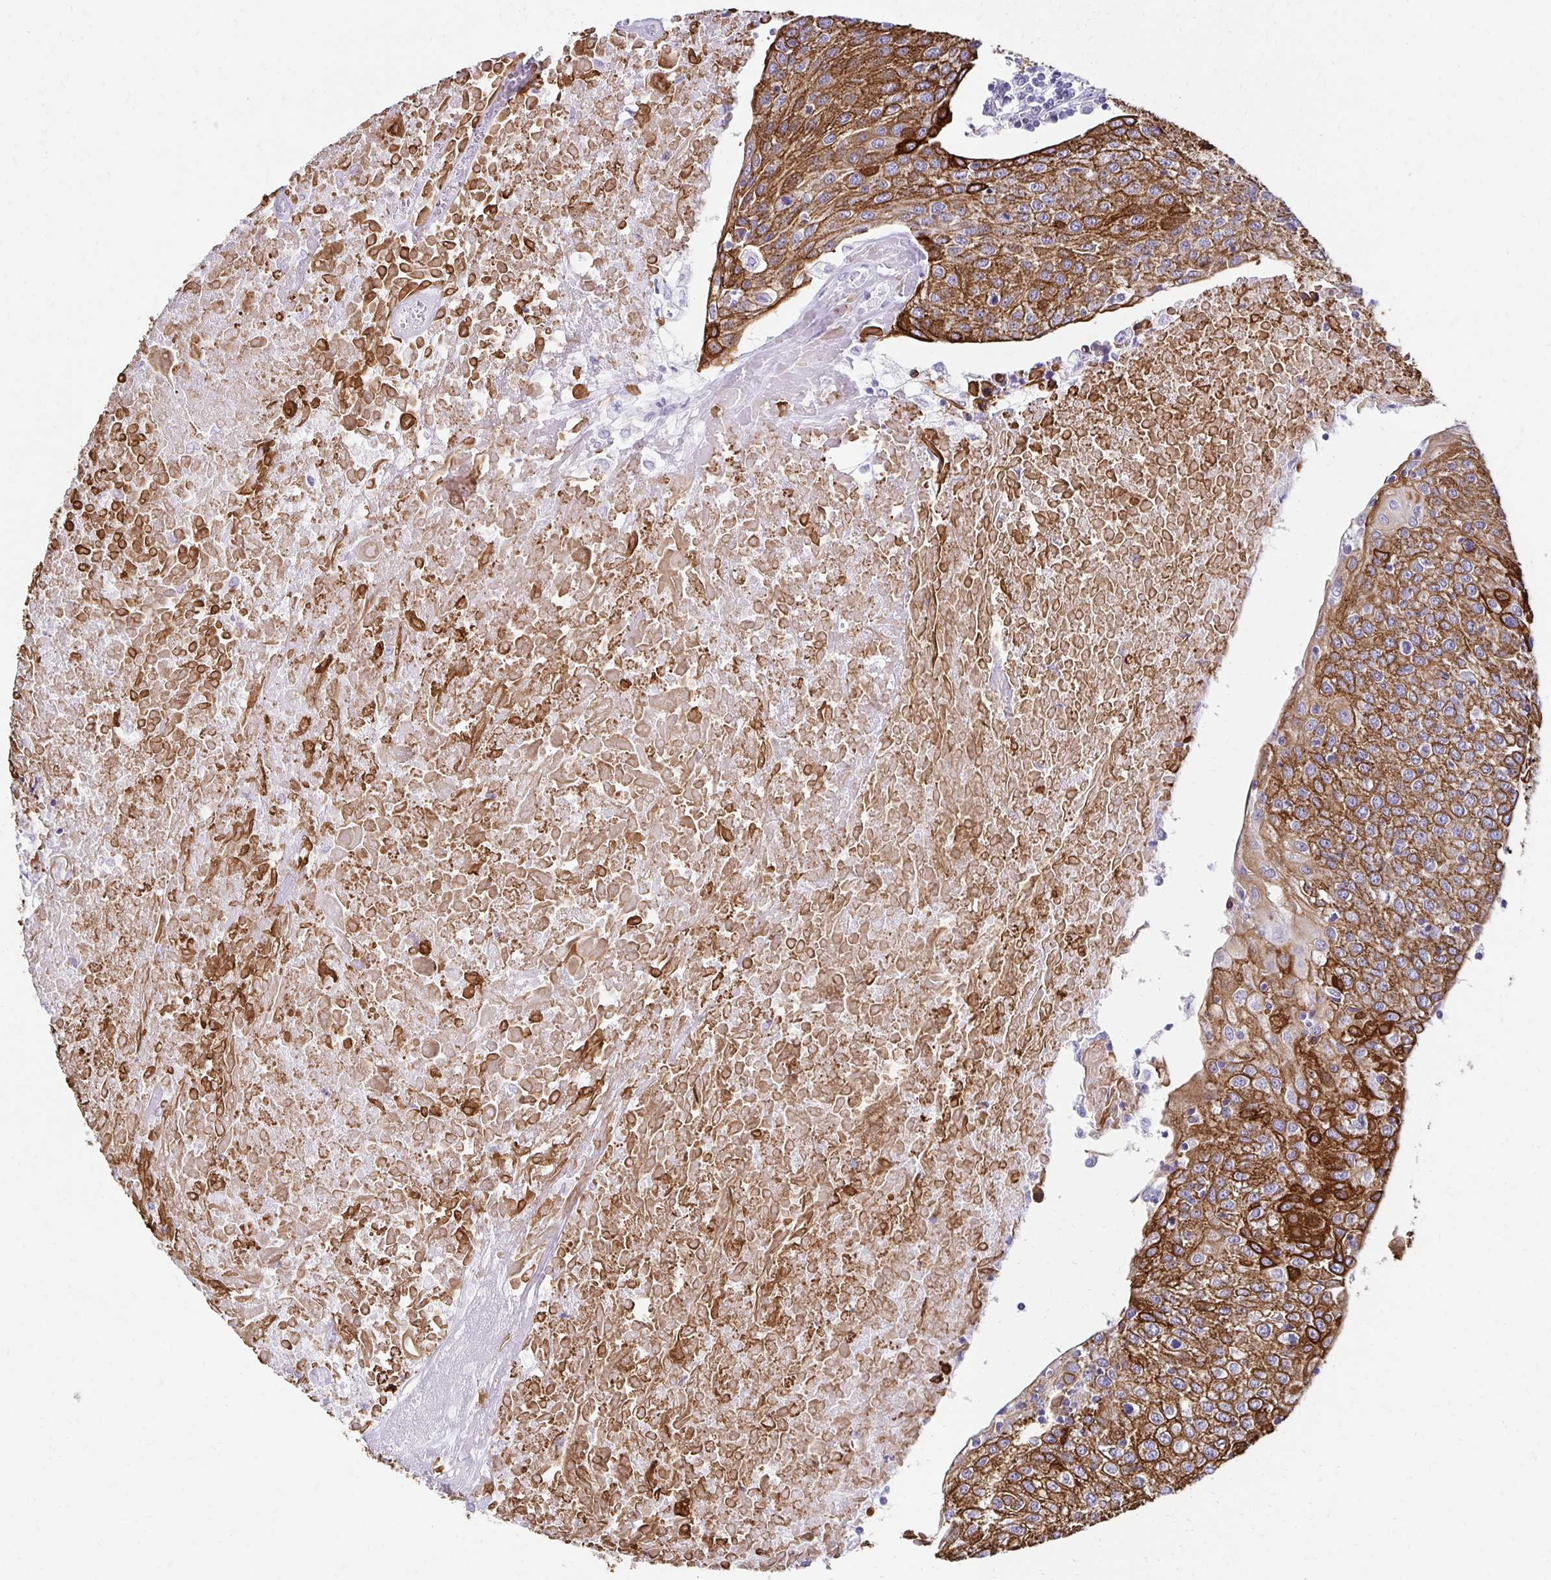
{"staining": {"intensity": "strong", "quantity": ">75%", "location": "cytoplasmic/membranous"}, "tissue": "urothelial cancer", "cell_type": "Tumor cells", "image_type": "cancer", "snomed": [{"axis": "morphology", "description": "Urothelial carcinoma, High grade"}, {"axis": "topography", "description": "Urinary bladder"}], "caption": "Tumor cells display strong cytoplasmic/membranous expression in about >75% of cells in urothelial carcinoma (high-grade).", "gene": "C1QTNF2", "patient": {"sex": "female", "age": 85}}